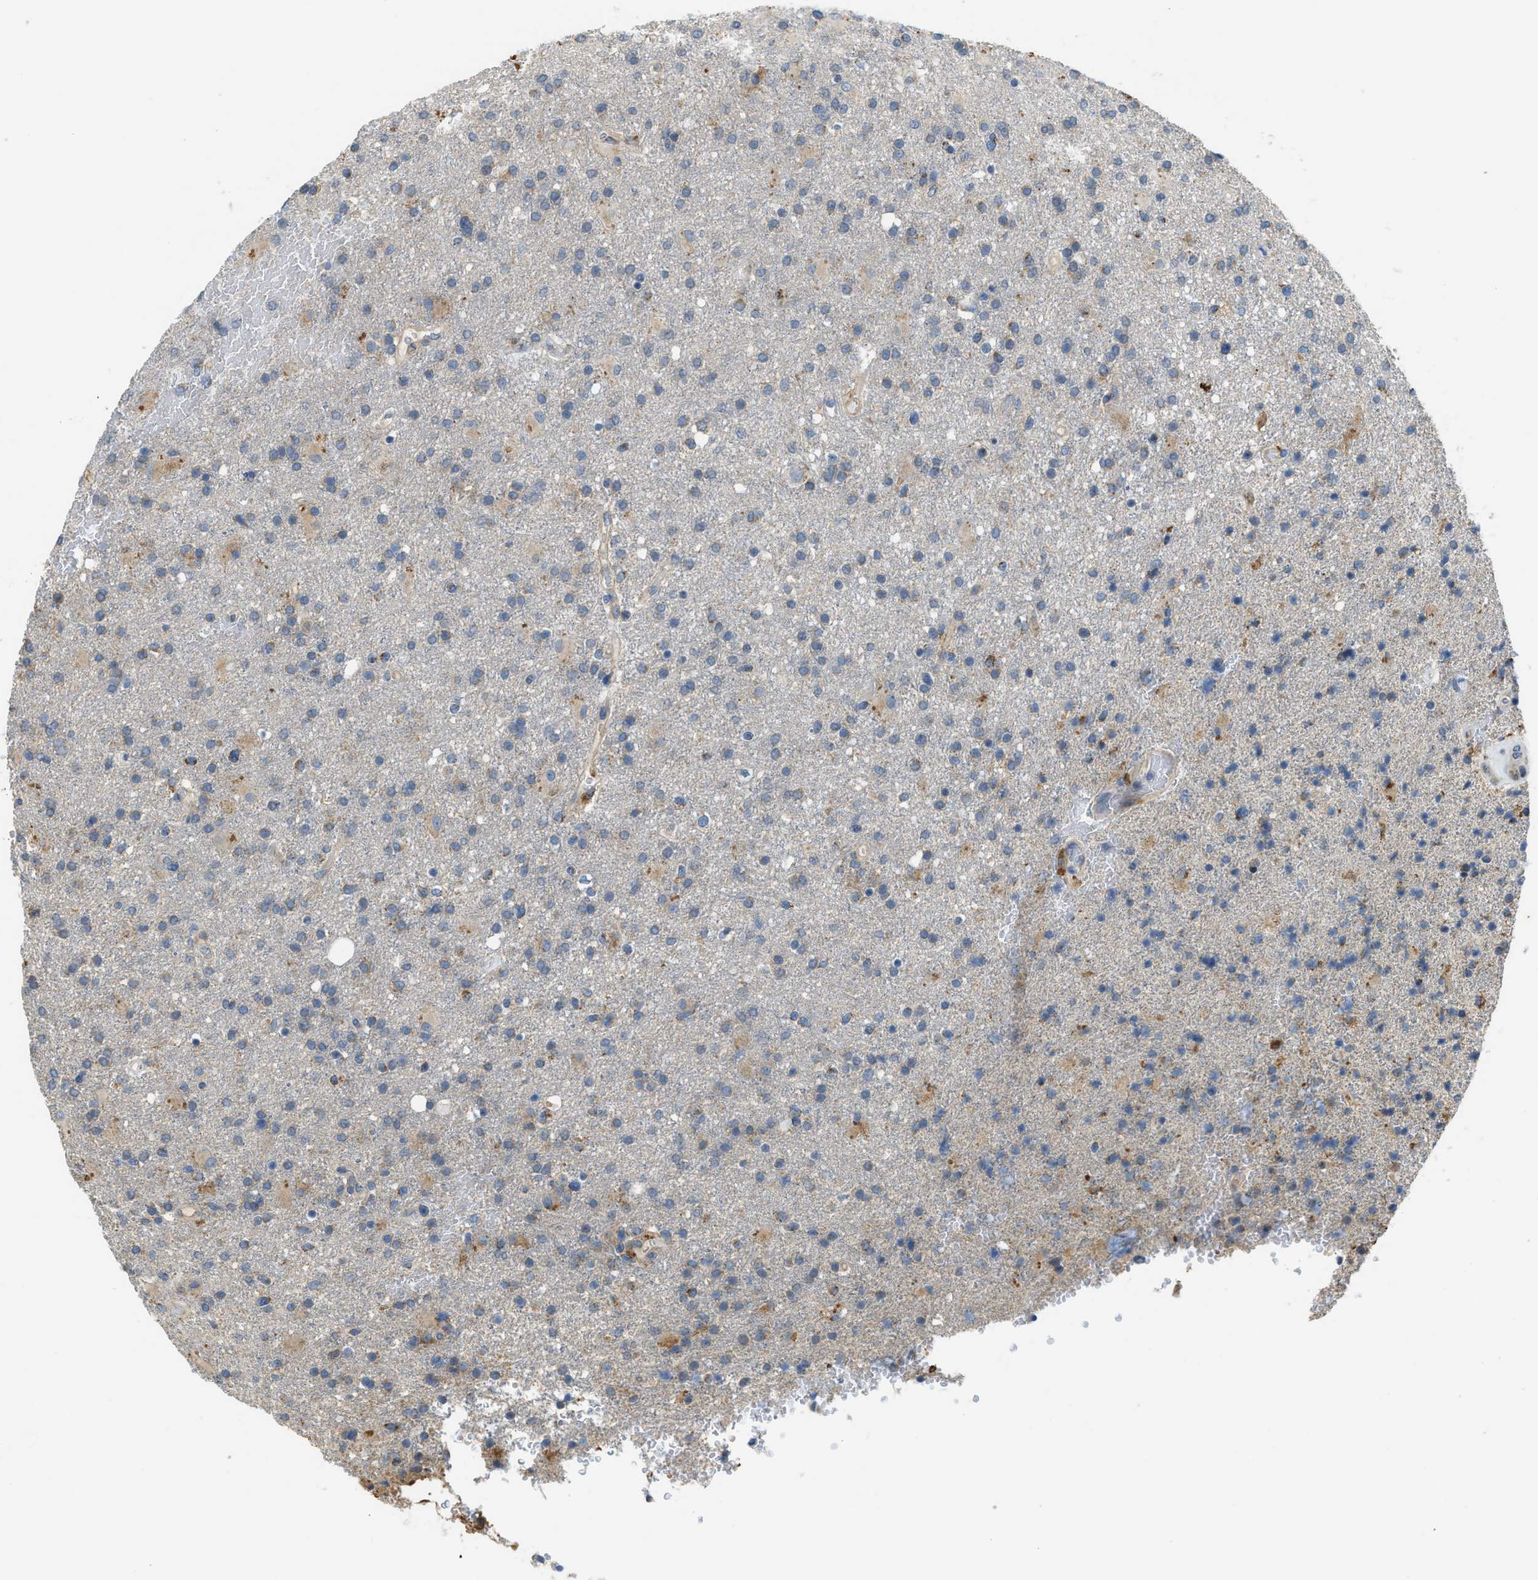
{"staining": {"intensity": "negative", "quantity": "none", "location": "none"}, "tissue": "glioma", "cell_type": "Tumor cells", "image_type": "cancer", "snomed": [{"axis": "morphology", "description": "Glioma, malignant, High grade"}, {"axis": "topography", "description": "Brain"}], "caption": "Immunohistochemical staining of human malignant glioma (high-grade) shows no significant expression in tumor cells. The staining is performed using DAB (3,3'-diaminobenzidine) brown chromogen with nuclei counter-stained in using hematoxylin.", "gene": "TMEM68", "patient": {"sex": "male", "age": 72}}